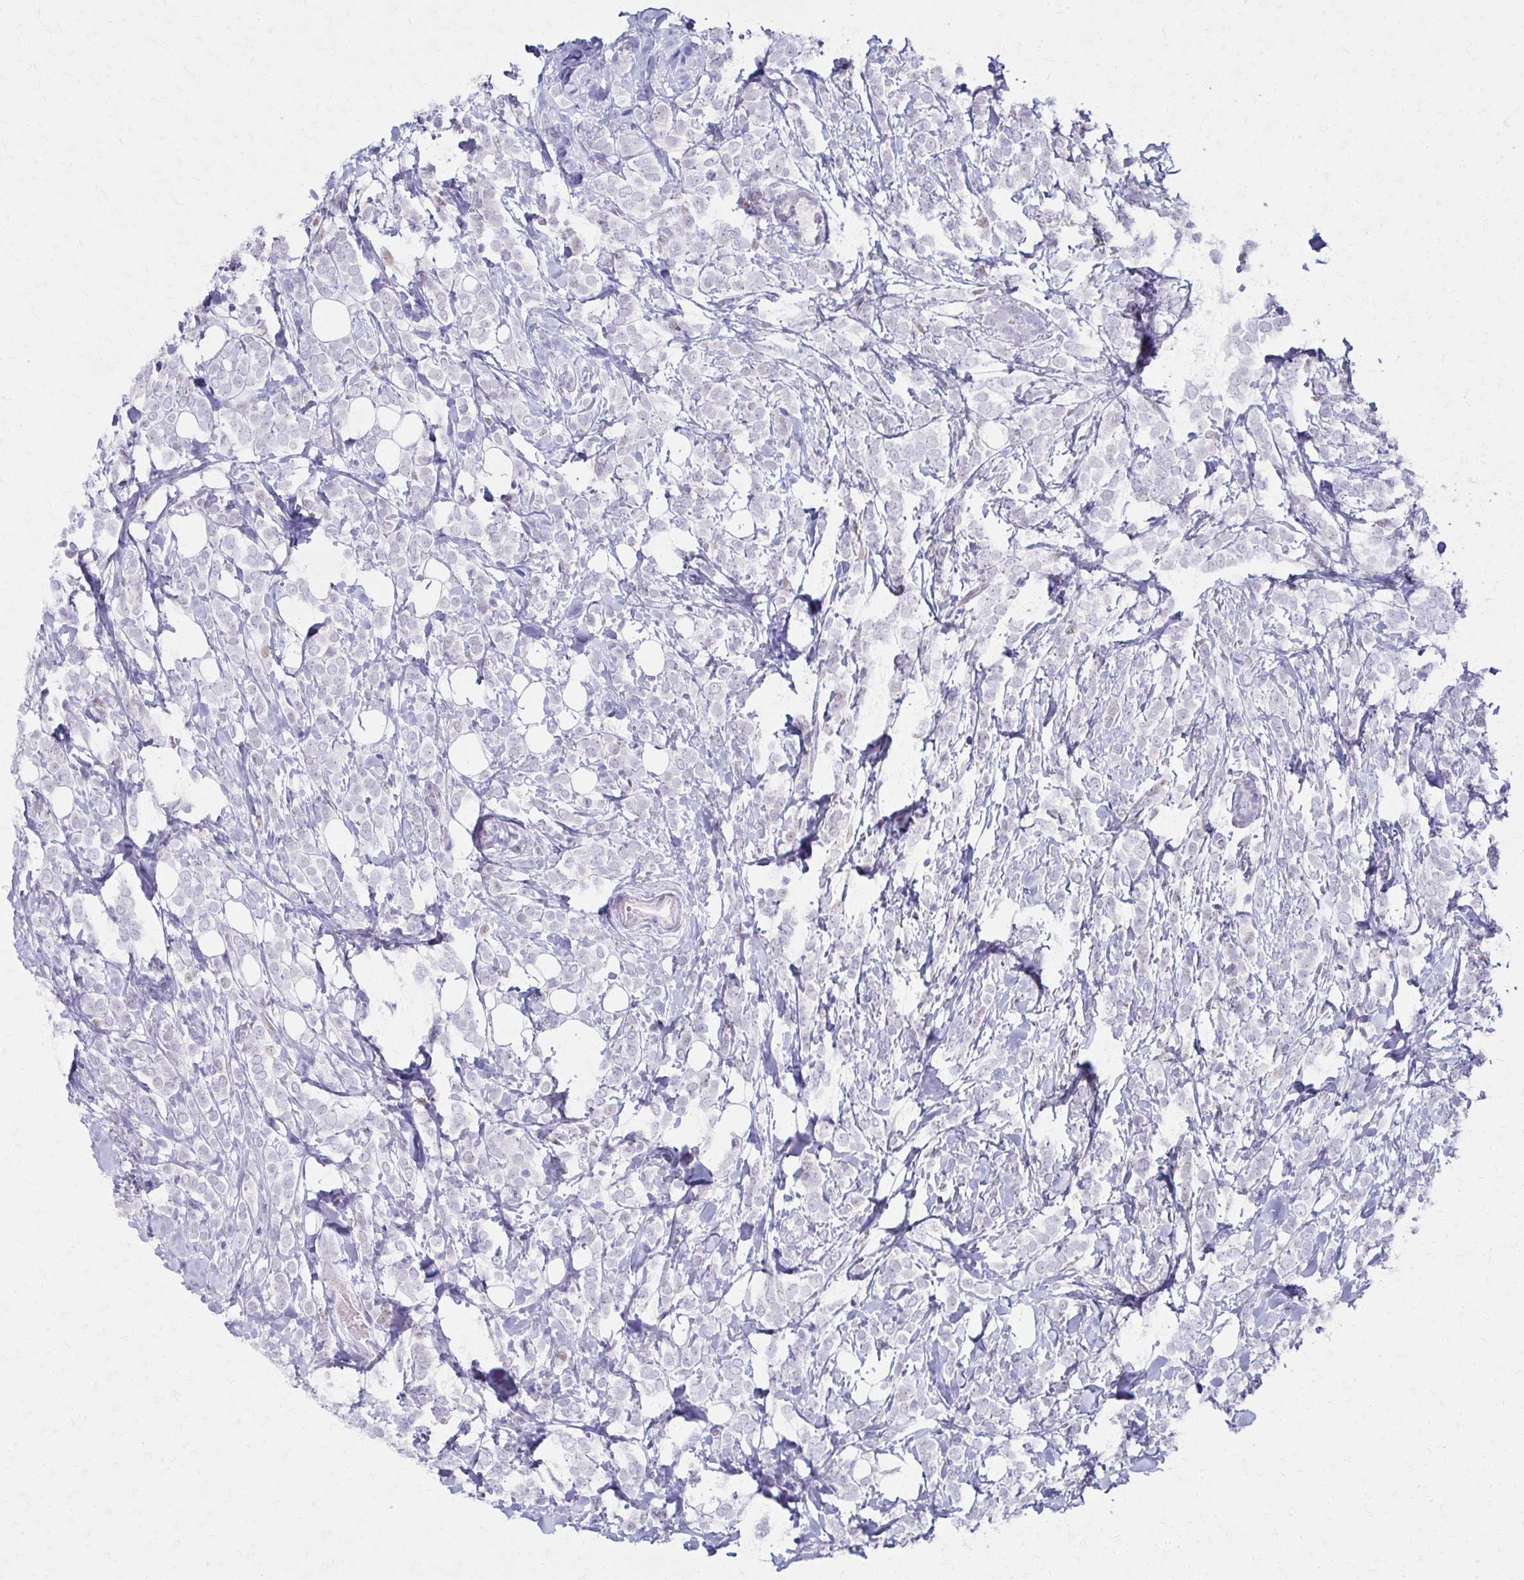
{"staining": {"intensity": "negative", "quantity": "none", "location": "none"}, "tissue": "breast cancer", "cell_type": "Tumor cells", "image_type": "cancer", "snomed": [{"axis": "morphology", "description": "Lobular carcinoma"}, {"axis": "topography", "description": "Breast"}], "caption": "Tumor cells show no significant protein positivity in breast lobular carcinoma. Nuclei are stained in blue.", "gene": "MORC4", "patient": {"sex": "female", "age": 49}}